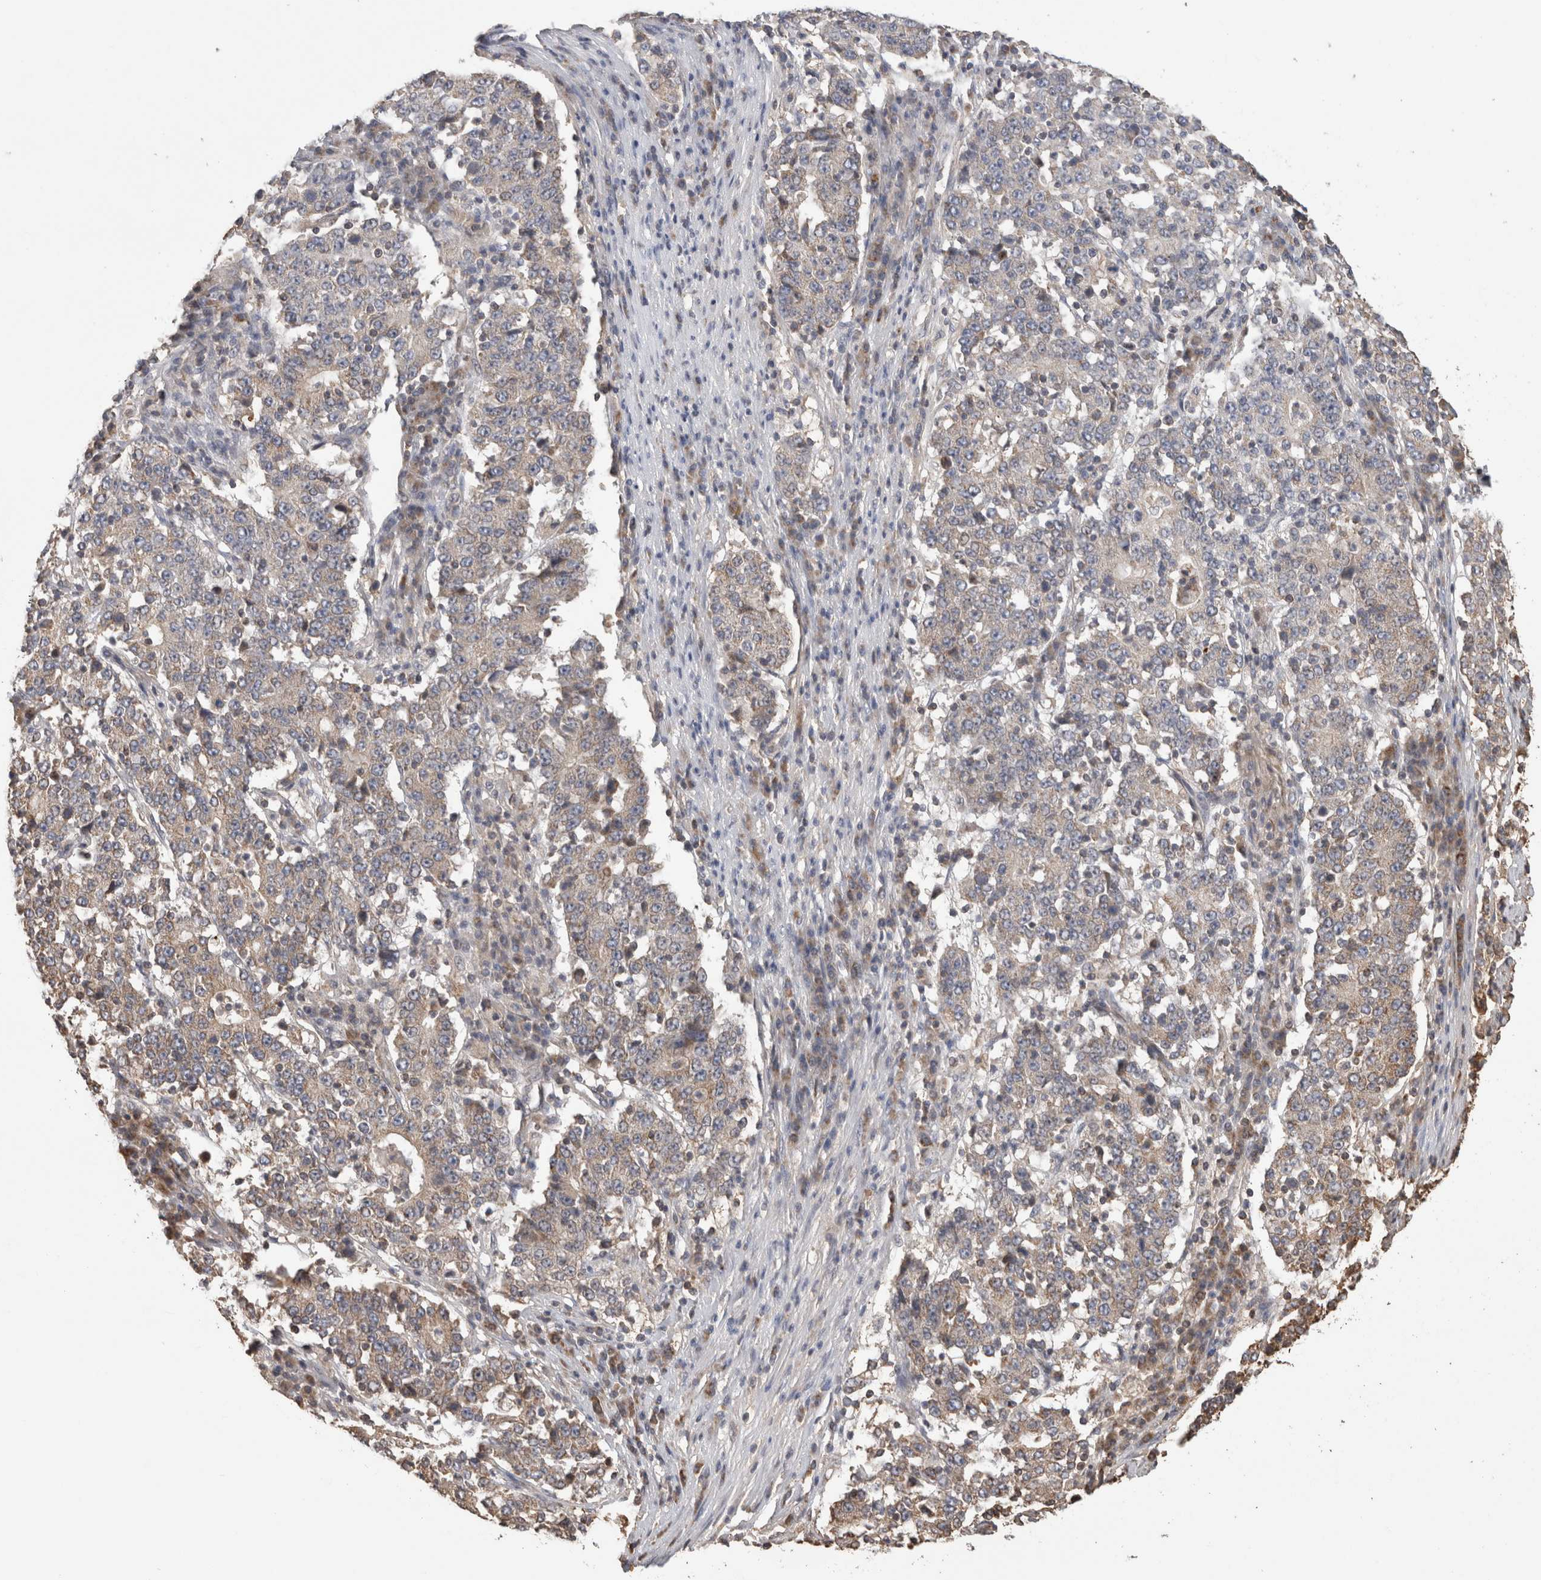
{"staining": {"intensity": "negative", "quantity": "none", "location": "none"}, "tissue": "stomach cancer", "cell_type": "Tumor cells", "image_type": "cancer", "snomed": [{"axis": "morphology", "description": "Adenocarcinoma, NOS"}, {"axis": "topography", "description": "Stomach"}], "caption": "High magnification brightfield microscopy of stomach adenocarcinoma stained with DAB (3,3'-diaminobenzidine) (brown) and counterstained with hematoxylin (blue): tumor cells show no significant staining. The staining is performed using DAB brown chromogen with nuclei counter-stained in using hematoxylin.", "gene": "IMMP2L", "patient": {"sex": "male", "age": 59}}